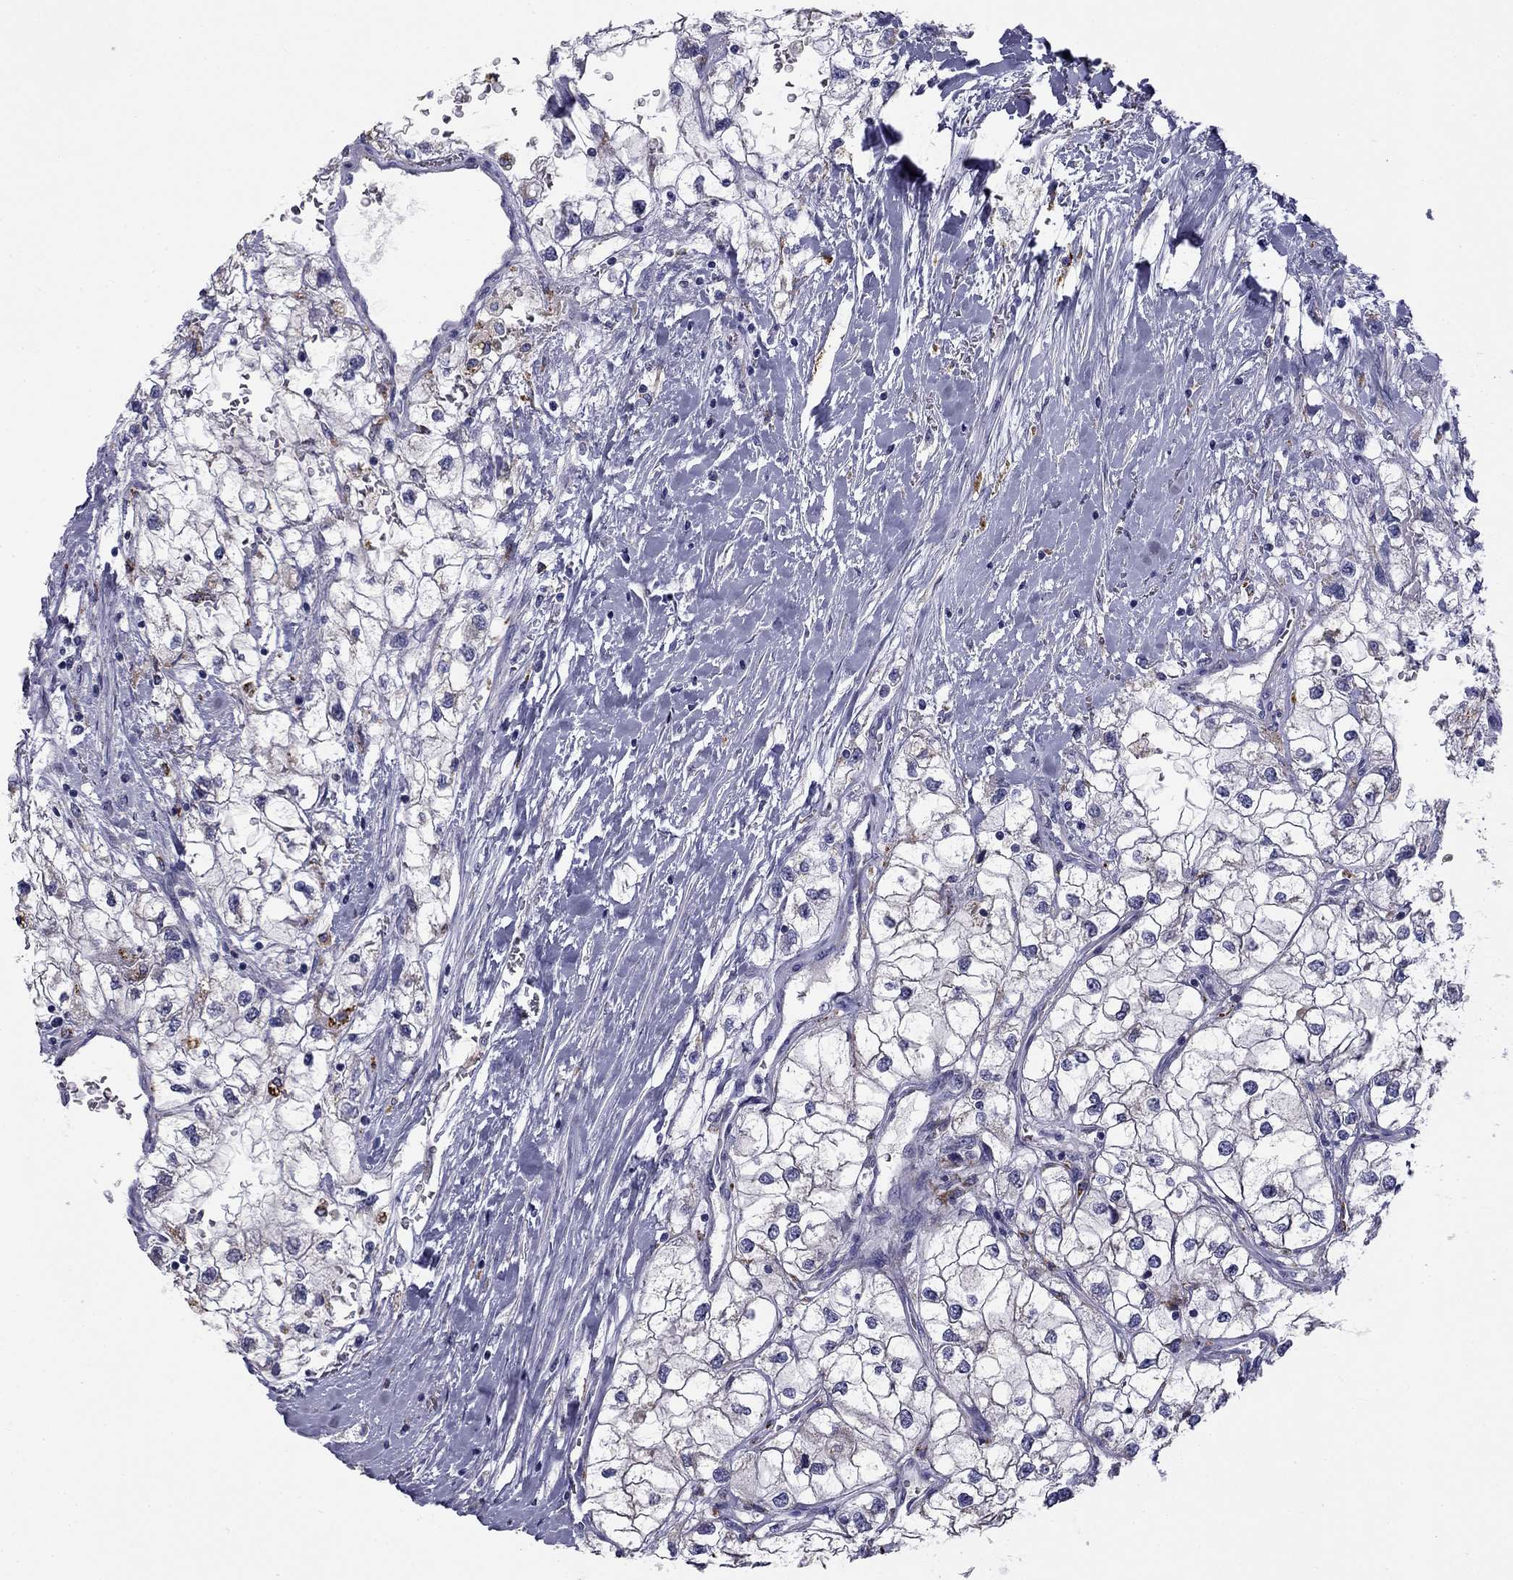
{"staining": {"intensity": "moderate", "quantity": "<25%", "location": "cytoplasmic/membranous"}, "tissue": "renal cancer", "cell_type": "Tumor cells", "image_type": "cancer", "snomed": [{"axis": "morphology", "description": "Adenocarcinoma, NOS"}, {"axis": "topography", "description": "Kidney"}], "caption": "The histopathology image exhibits a brown stain indicating the presence of a protein in the cytoplasmic/membranous of tumor cells in renal cancer.", "gene": "CLPSL2", "patient": {"sex": "male", "age": 59}}